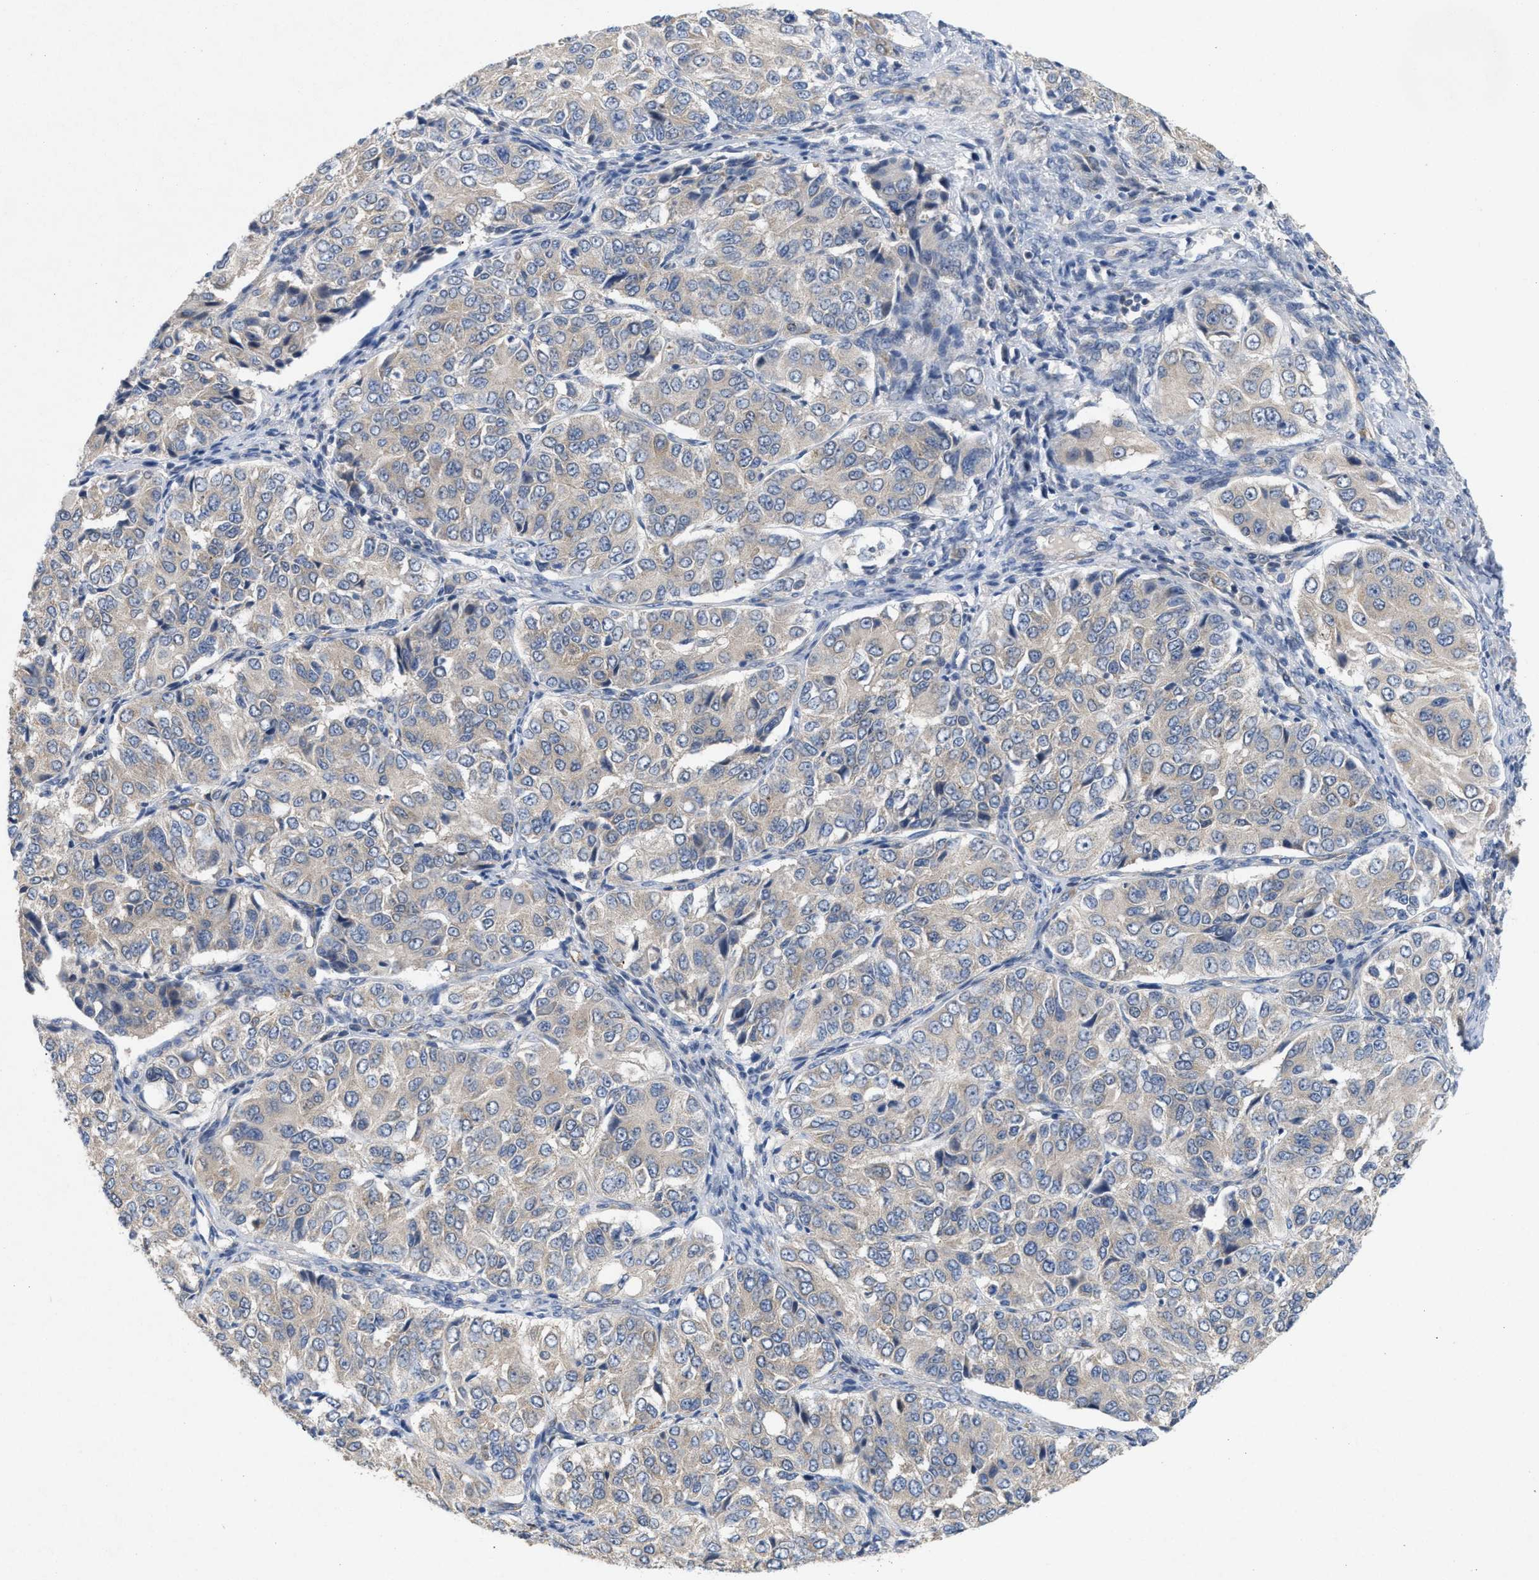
{"staining": {"intensity": "weak", "quantity": "25%-75%", "location": "cytoplasmic/membranous"}, "tissue": "ovarian cancer", "cell_type": "Tumor cells", "image_type": "cancer", "snomed": [{"axis": "morphology", "description": "Carcinoma, endometroid"}, {"axis": "topography", "description": "Ovary"}], "caption": "A brown stain highlights weak cytoplasmic/membranous staining of a protein in human ovarian cancer (endometroid carcinoma) tumor cells.", "gene": "UBAP2", "patient": {"sex": "female", "age": 51}}